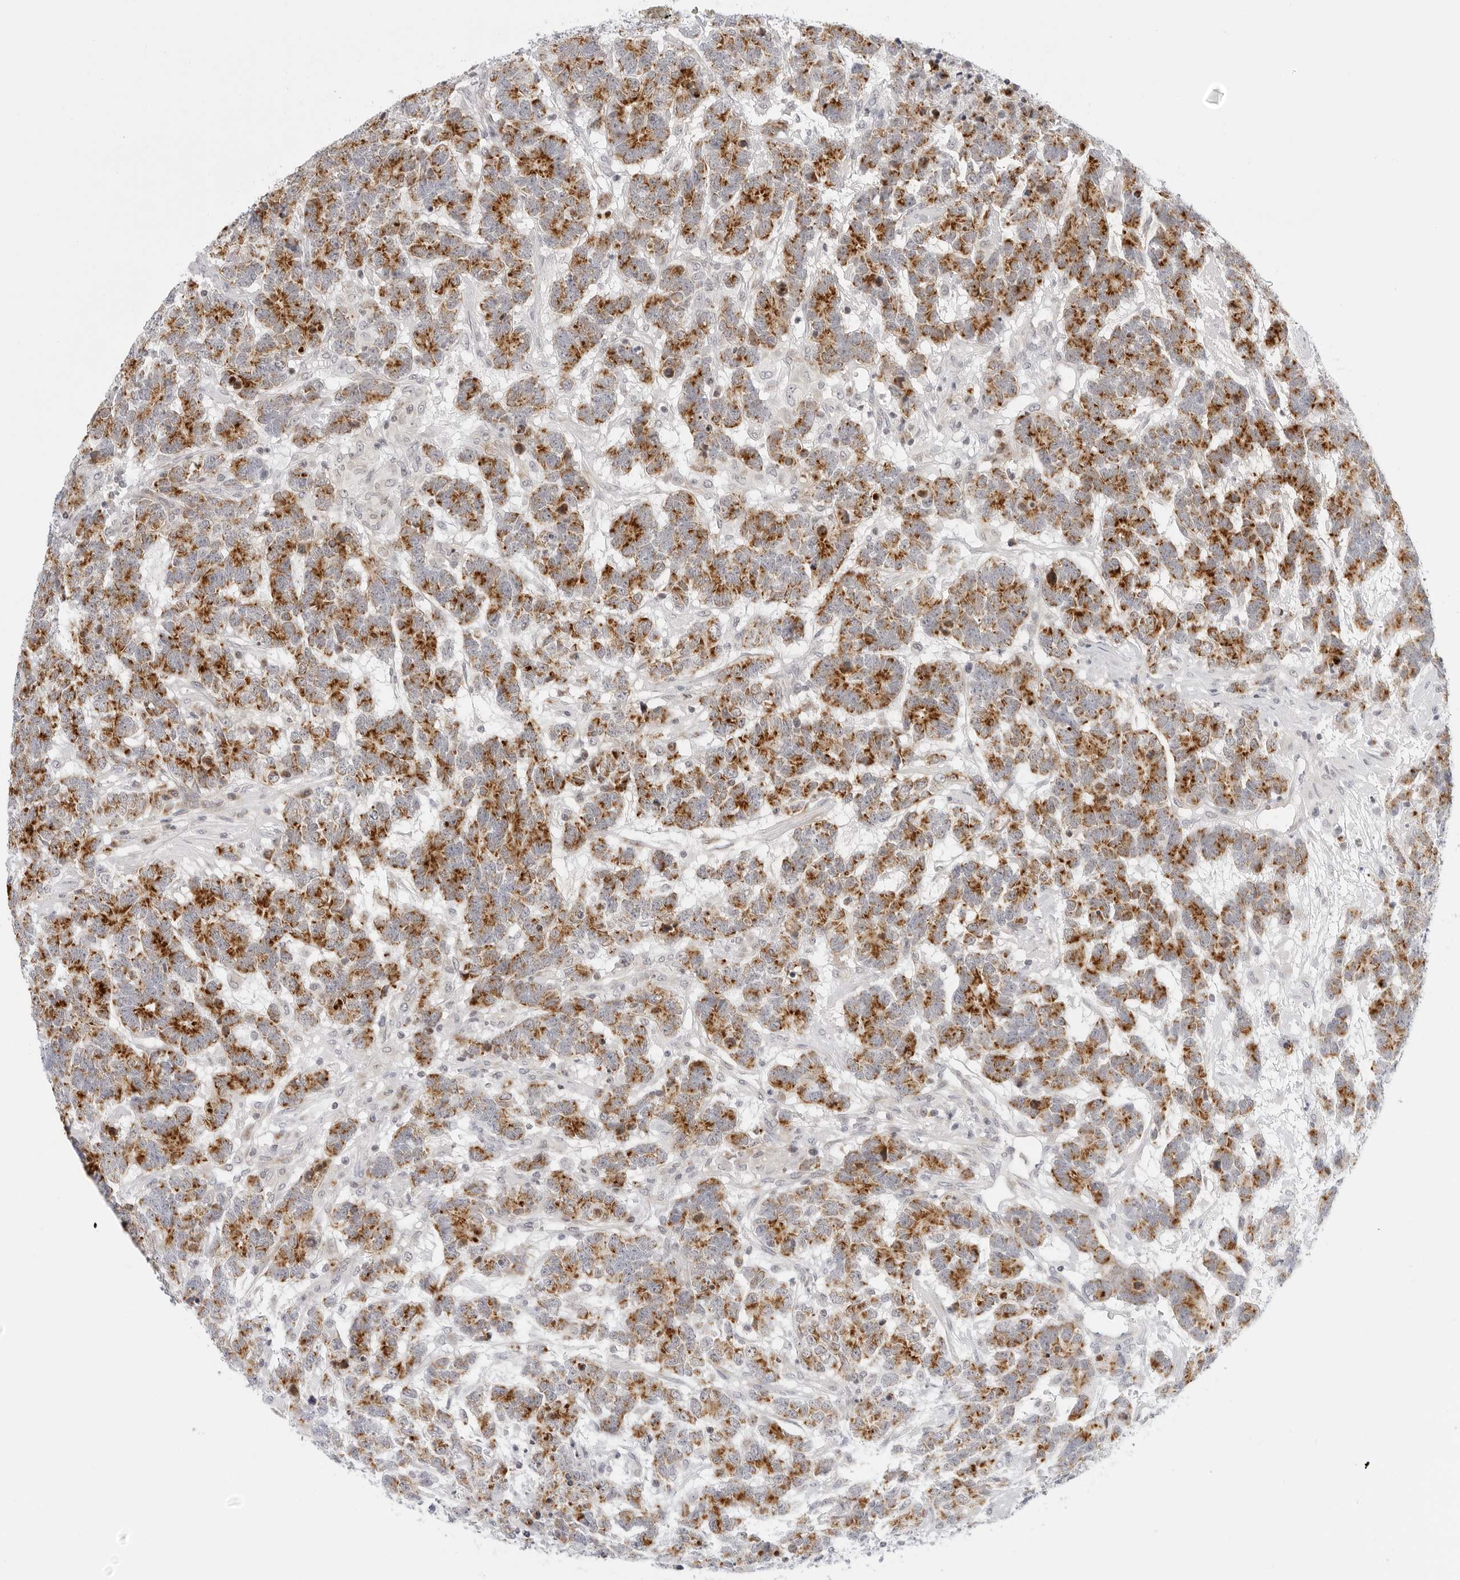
{"staining": {"intensity": "moderate", "quantity": ">75%", "location": "cytoplasmic/membranous"}, "tissue": "testis cancer", "cell_type": "Tumor cells", "image_type": "cancer", "snomed": [{"axis": "morphology", "description": "Carcinoma, Embryonal, NOS"}, {"axis": "topography", "description": "Testis"}], "caption": "Testis cancer stained with immunohistochemistry (IHC) demonstrates moderate cytoplasmic/membranous positivity in about >75% of tumor cells. (DAB (3,3'-diaminobenzidine) IHC, brown staining for protein, blue staining for nuclei).", "gene": "CIART", "patient": {"sex": "male", "age": 26}}